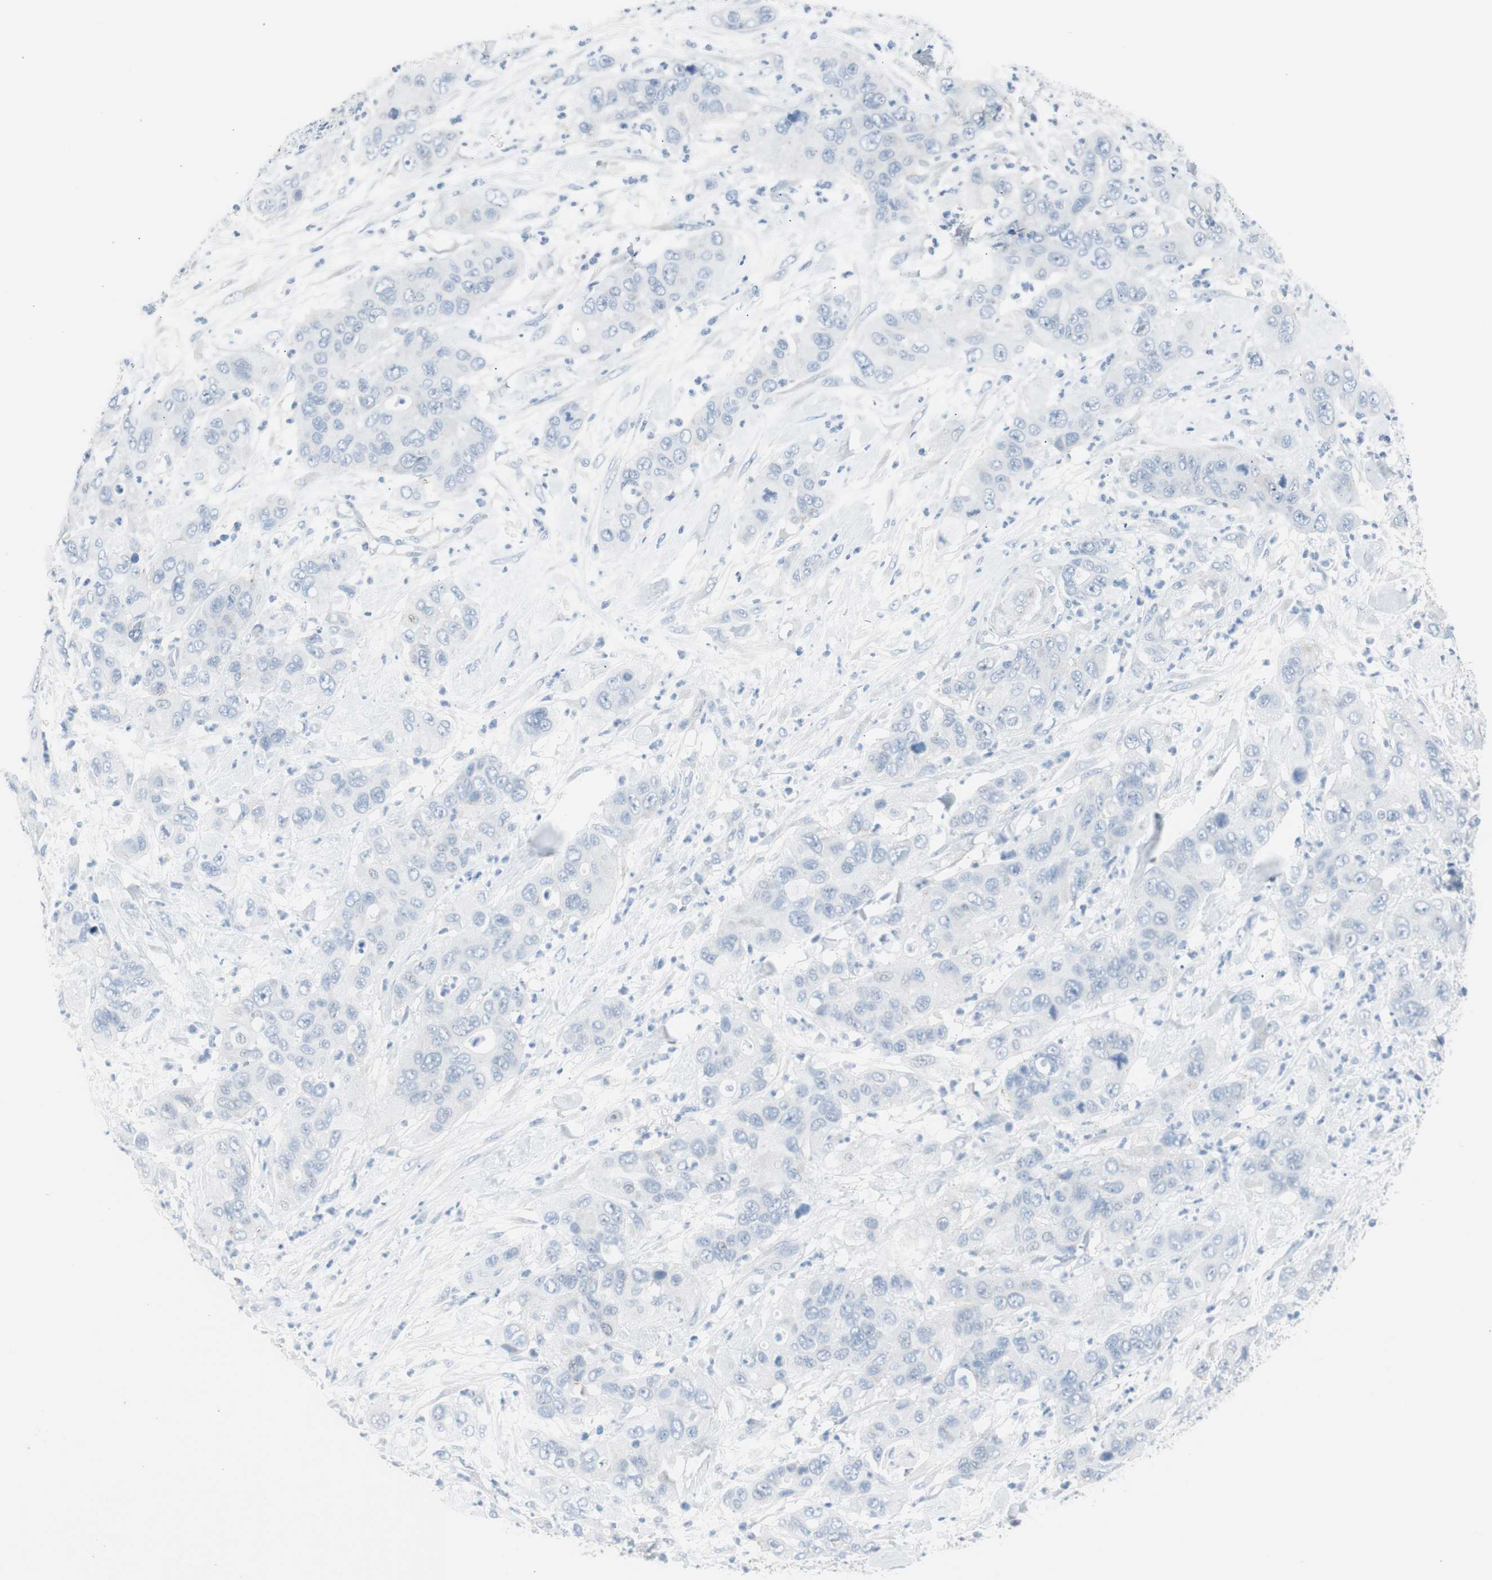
{"staining": {"intensity": "negative", "quantity": "none", "location": "none"}, "tissue": "pancreatic cancer", "cell_type": "Tumor cells", "image_type": "cancer", "snomed": [{"axis": "morphology", "description": "Adenocarcinoma, NOS"}, {"axis": "topography", "description": "Pancreas"}], "caption": "This is an immunohistochemistry (IHC) histopathology image of pancreatic cancer (adenocarcinoma). There is no staining in tumor cells.", "gene": "S100A7", "patient": {"sex": "female", "age": 71}}